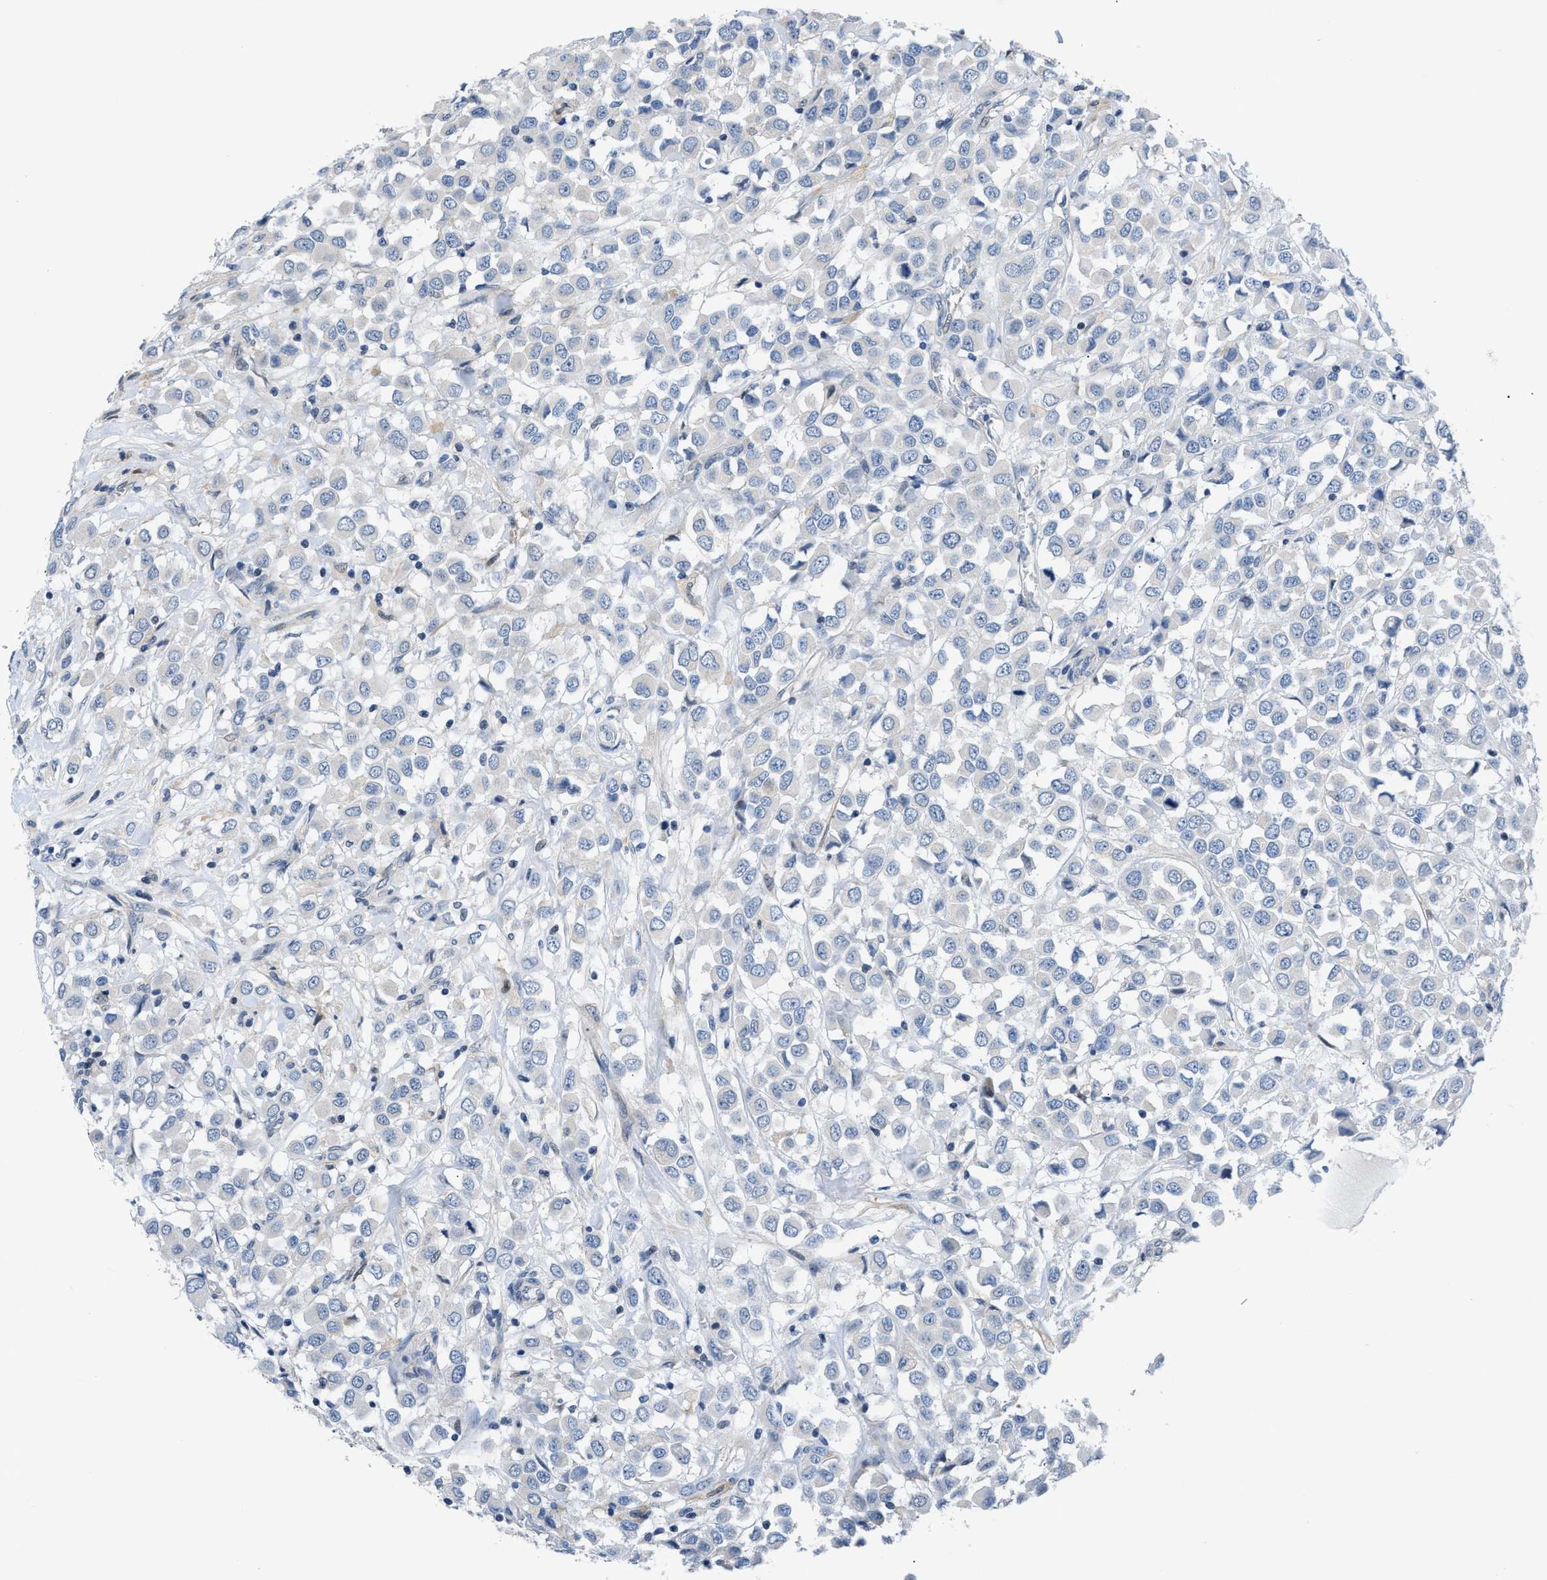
{"staining": {"intensity": "negative", "quantity": "none", "location": "none"}, "tissue": "breast cancer", "cell_type": "Tumor cells", "image_type": "cancer", "snomed": [{"axis": "morphology", "description": "Duct carcinoma"}, {"axis": "topography", "description": "Breast"}], "caption": "An IHC micrograph of breast intraductal carcinoma is shown. There is no staining in tumor cells of breast intraductal carcinoma.", "gene": "FDCSP", "patient": {"sex": "female", "age": 61}}